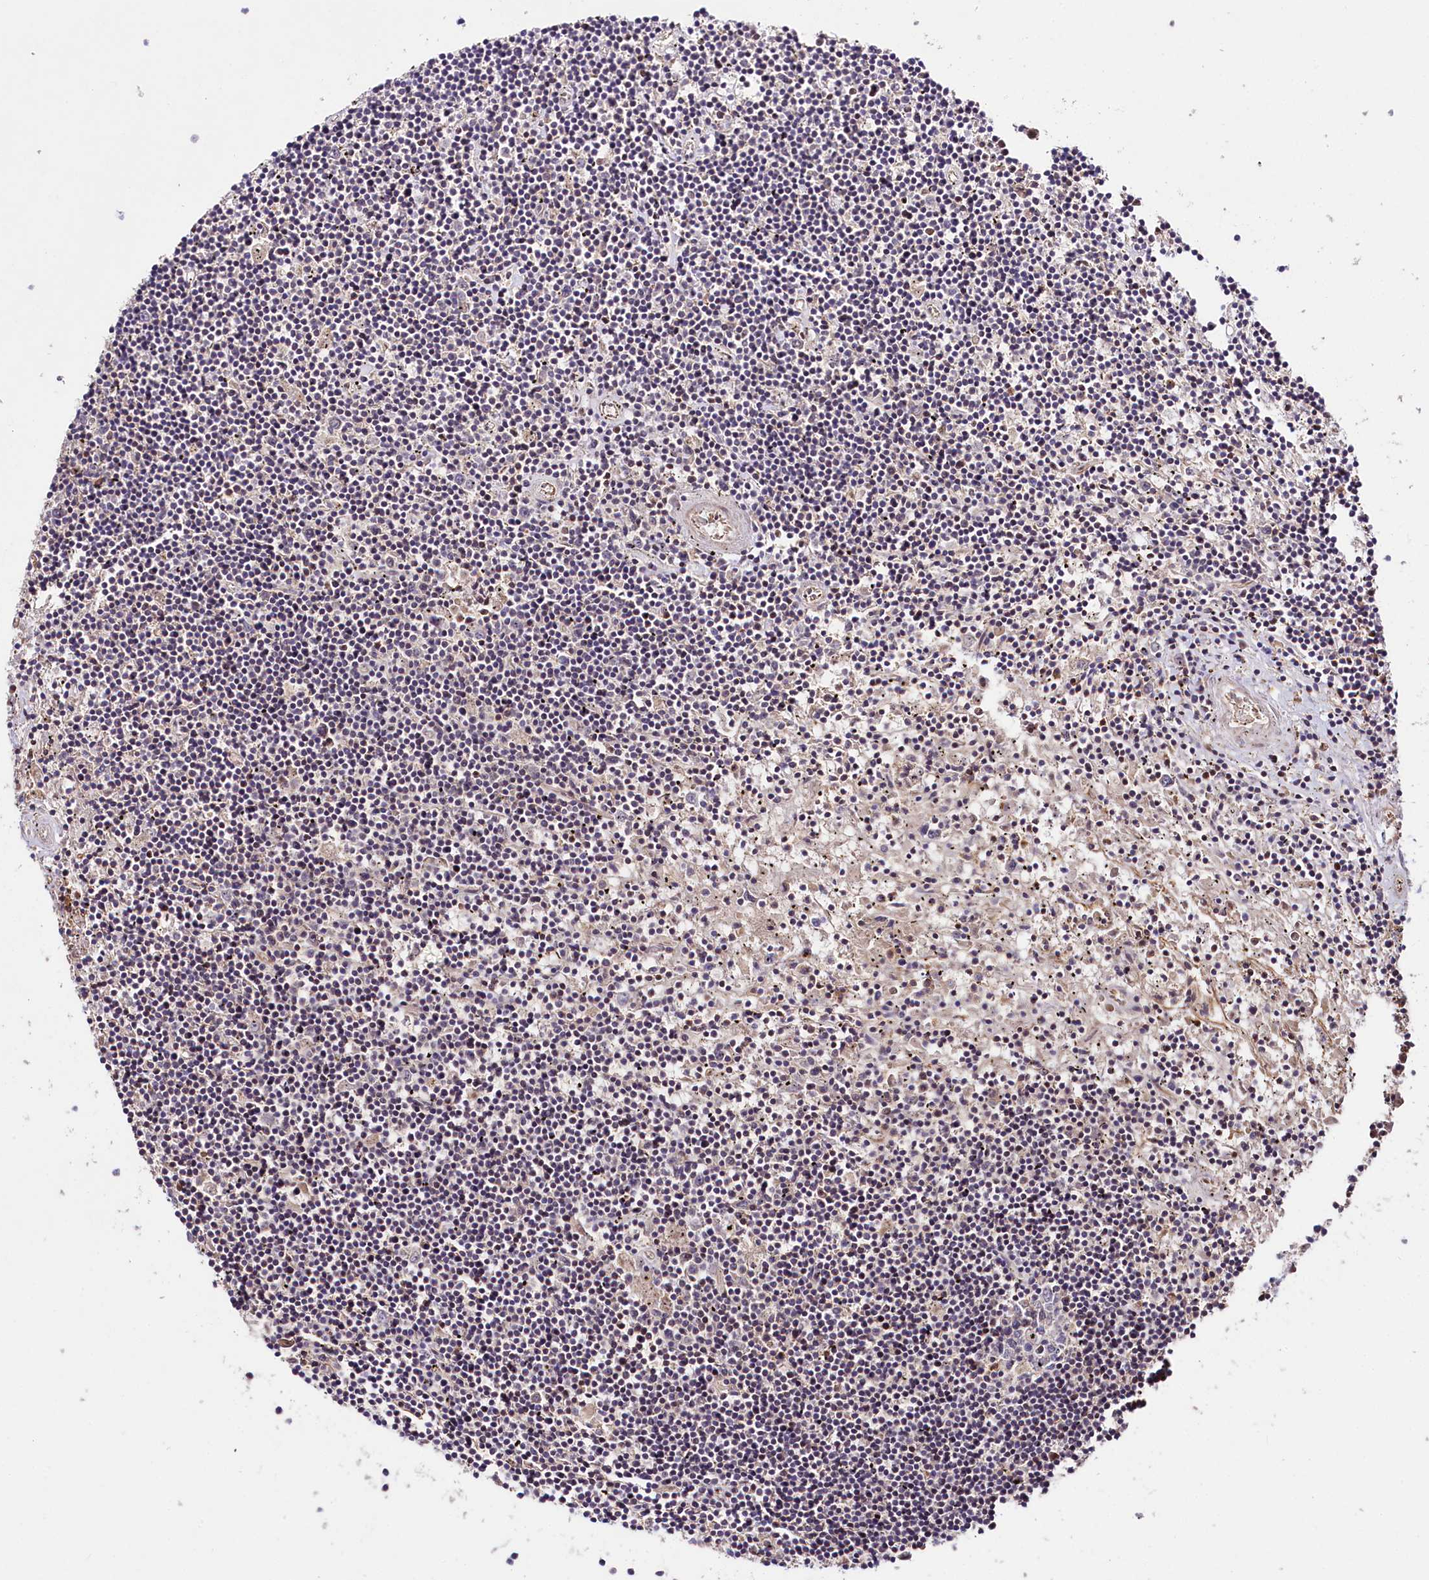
{"staining": {"intensity": "moderate", "quantity": "<25%", "location": "cytoplasmic/membranous"}, "tissue": "lymphoma", "cell_type": "Tumor cells", "image_type": "cancer", "snomed": [{"axis": "morphology", "description": "Malignant lymphoma, non-Hodgkin's type, Low grade"}, {"axis": "topography", "description": "Spleen"}], "caption": "High-power microscopy captured an immunohistochemistry (IHC) histopathology image of malignant lymphoma, non-Hodgkin's type (low-grade), revealing moderate cytoplasmic/membranous expression in about <25% of tumor cells. Using DAB (3,3'-diaminobenzidine) (brown) and hematoxylin (blue) stains, captured at high magnification using brightfield microscopy.", "gene": "TAFAZZIN", "patient": {"sex": "male", "age": 76}}